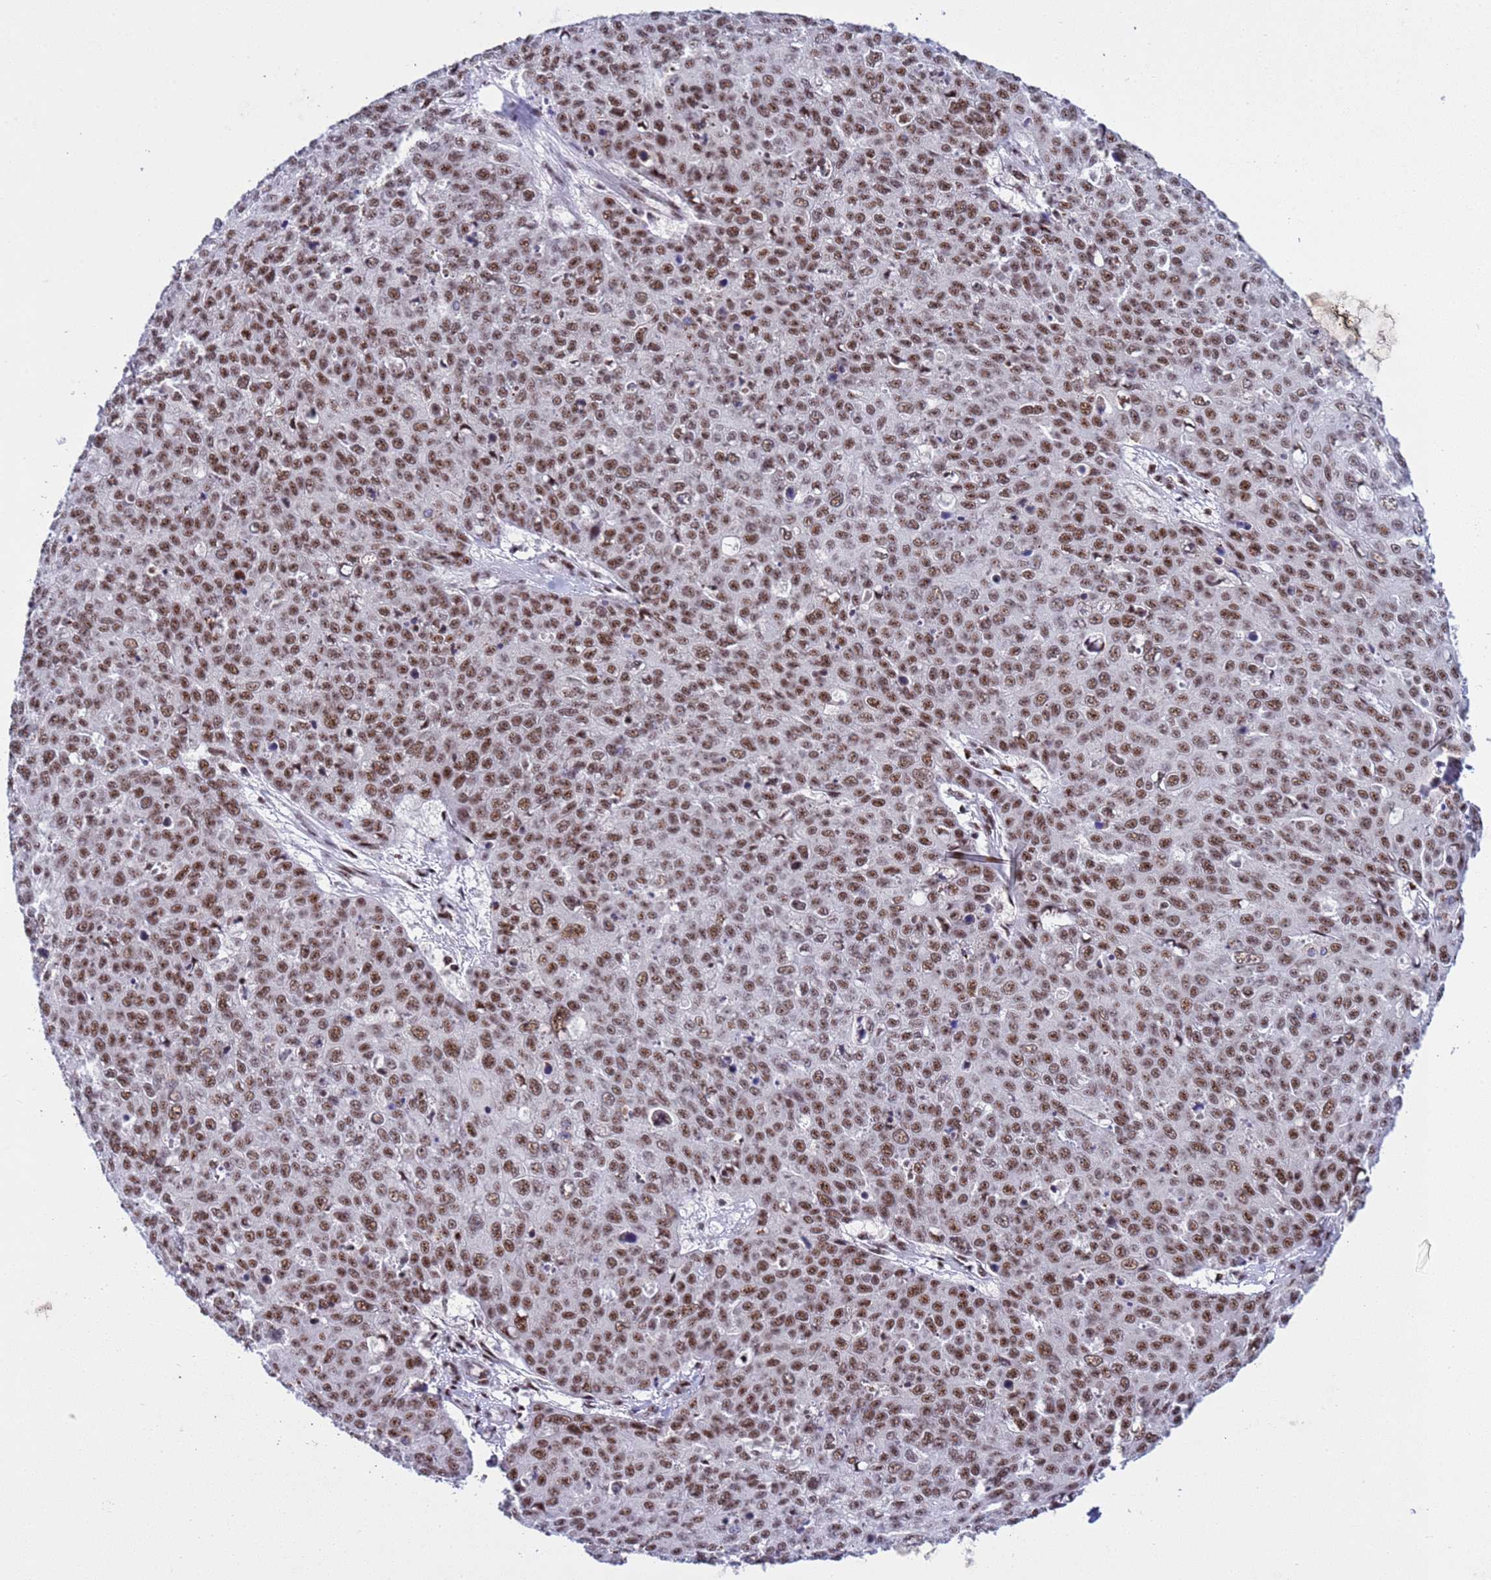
{"staining": {"intensity": "strong", "quantity": ">75%", "location": "nuclear"}, "tissue": "skin cancer", "cell_type": "Tumor cells", "image_type": "cancer", "snomed": [{"axis": "morphology", "description": "Squamous cell carcinoma, NOS"}, {"axis": "topography", "description": "Skin"}], "caption": "Protein analysis of skin cancer tissue exhibits strong nuclear positivity in approximately >75% of tumor cells.", "gene": "THOC2", "patient": {"sex": "male", "age": 71}}